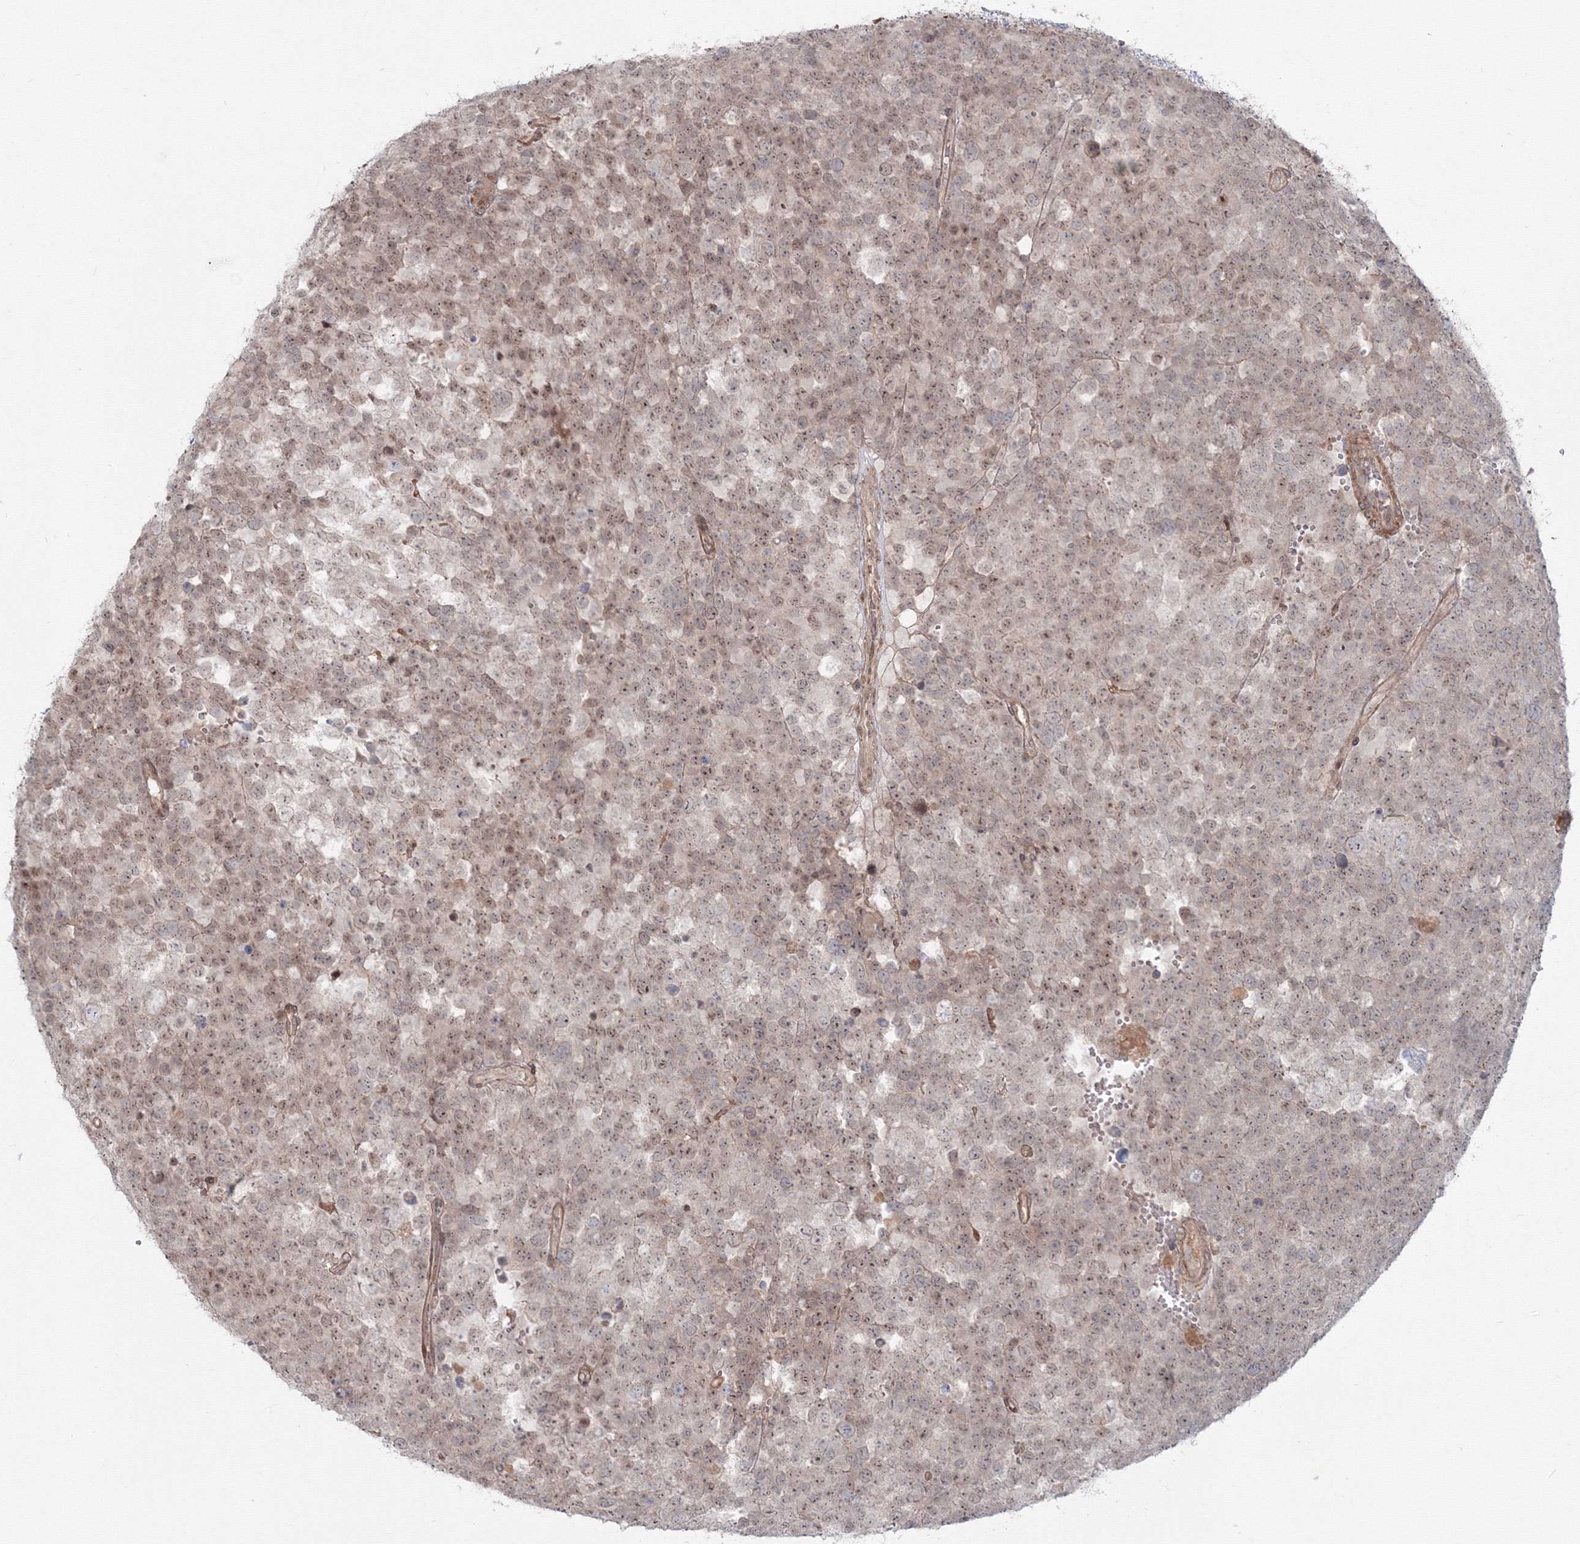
{"staining": {"intensity": "moderate", "quantity": ">75%", "location": "nuclear"}, "tissue": "testis cancer", "cell_type": "Tumor cells", "image_type": "cancer", "snomed": [{"axis": "morphology", "description": "Seminoma, NOS"}, {"axis": "topography", "description": "Testis"}], "caption": "Protein staining of testis cancer tissue shows moderate nuclear expression in about >75% of tumor cells.", "gene": "SH3PXD2A", "patient": {"sex": "male", "age": 71}}